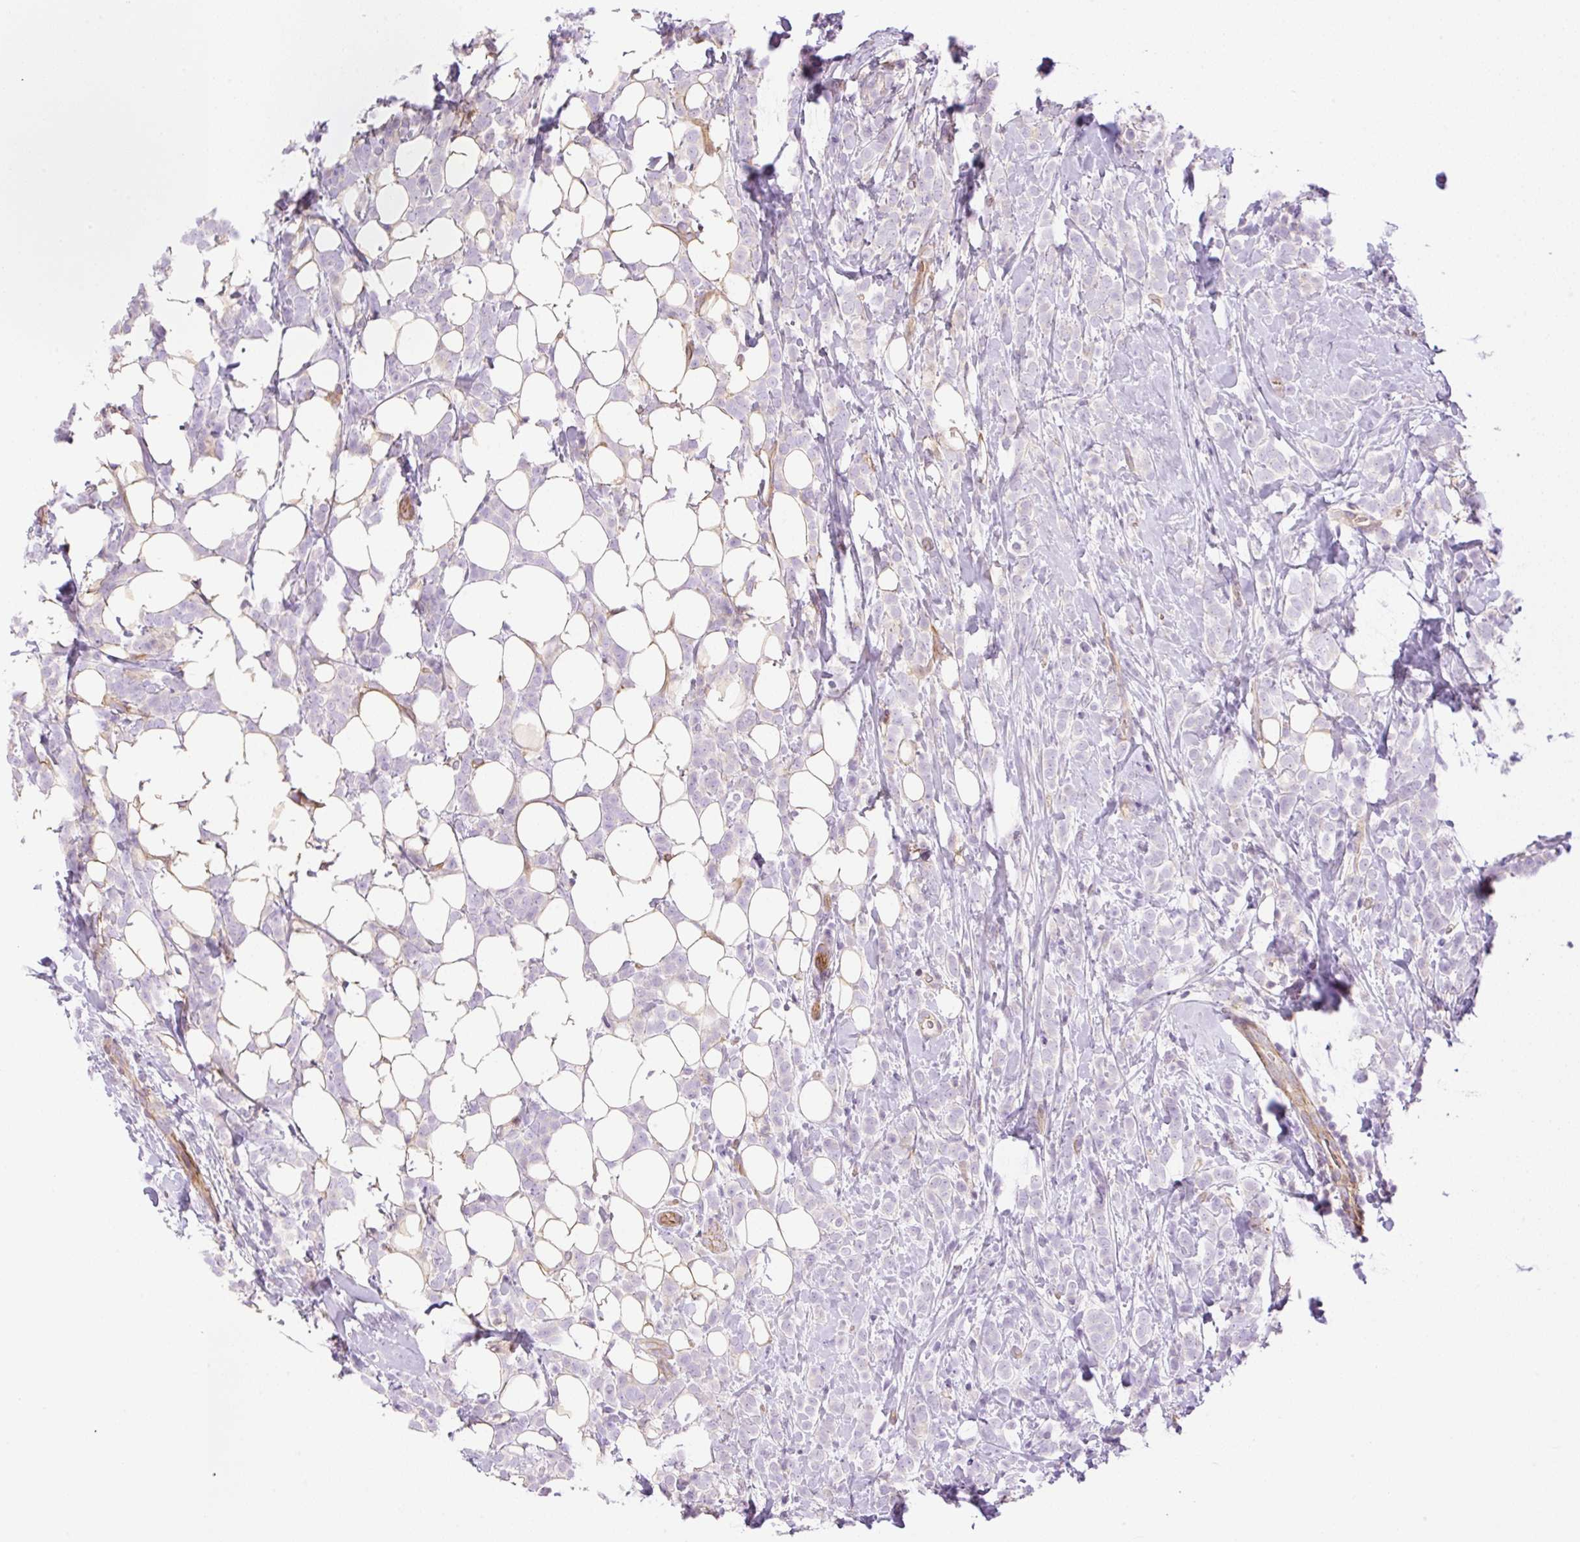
{"staining": {"intensity": "negative", "quantity": "none", "location": "none"}, "tissue": "breast cancer", "cell_type": "Tumor cells", "image_type": "cancer", "snomed": [{"axis": "morphology", "description": "Lobular carcinoma"}, {"axis": "topography", "description": "Breast"}], "caption": "Breast lobular carcinoma was stained to show a protein in brown. There is no significant staining in tumor cells.", "gene": "EHD3", "patient": {"sex": "female", "age": 49}}